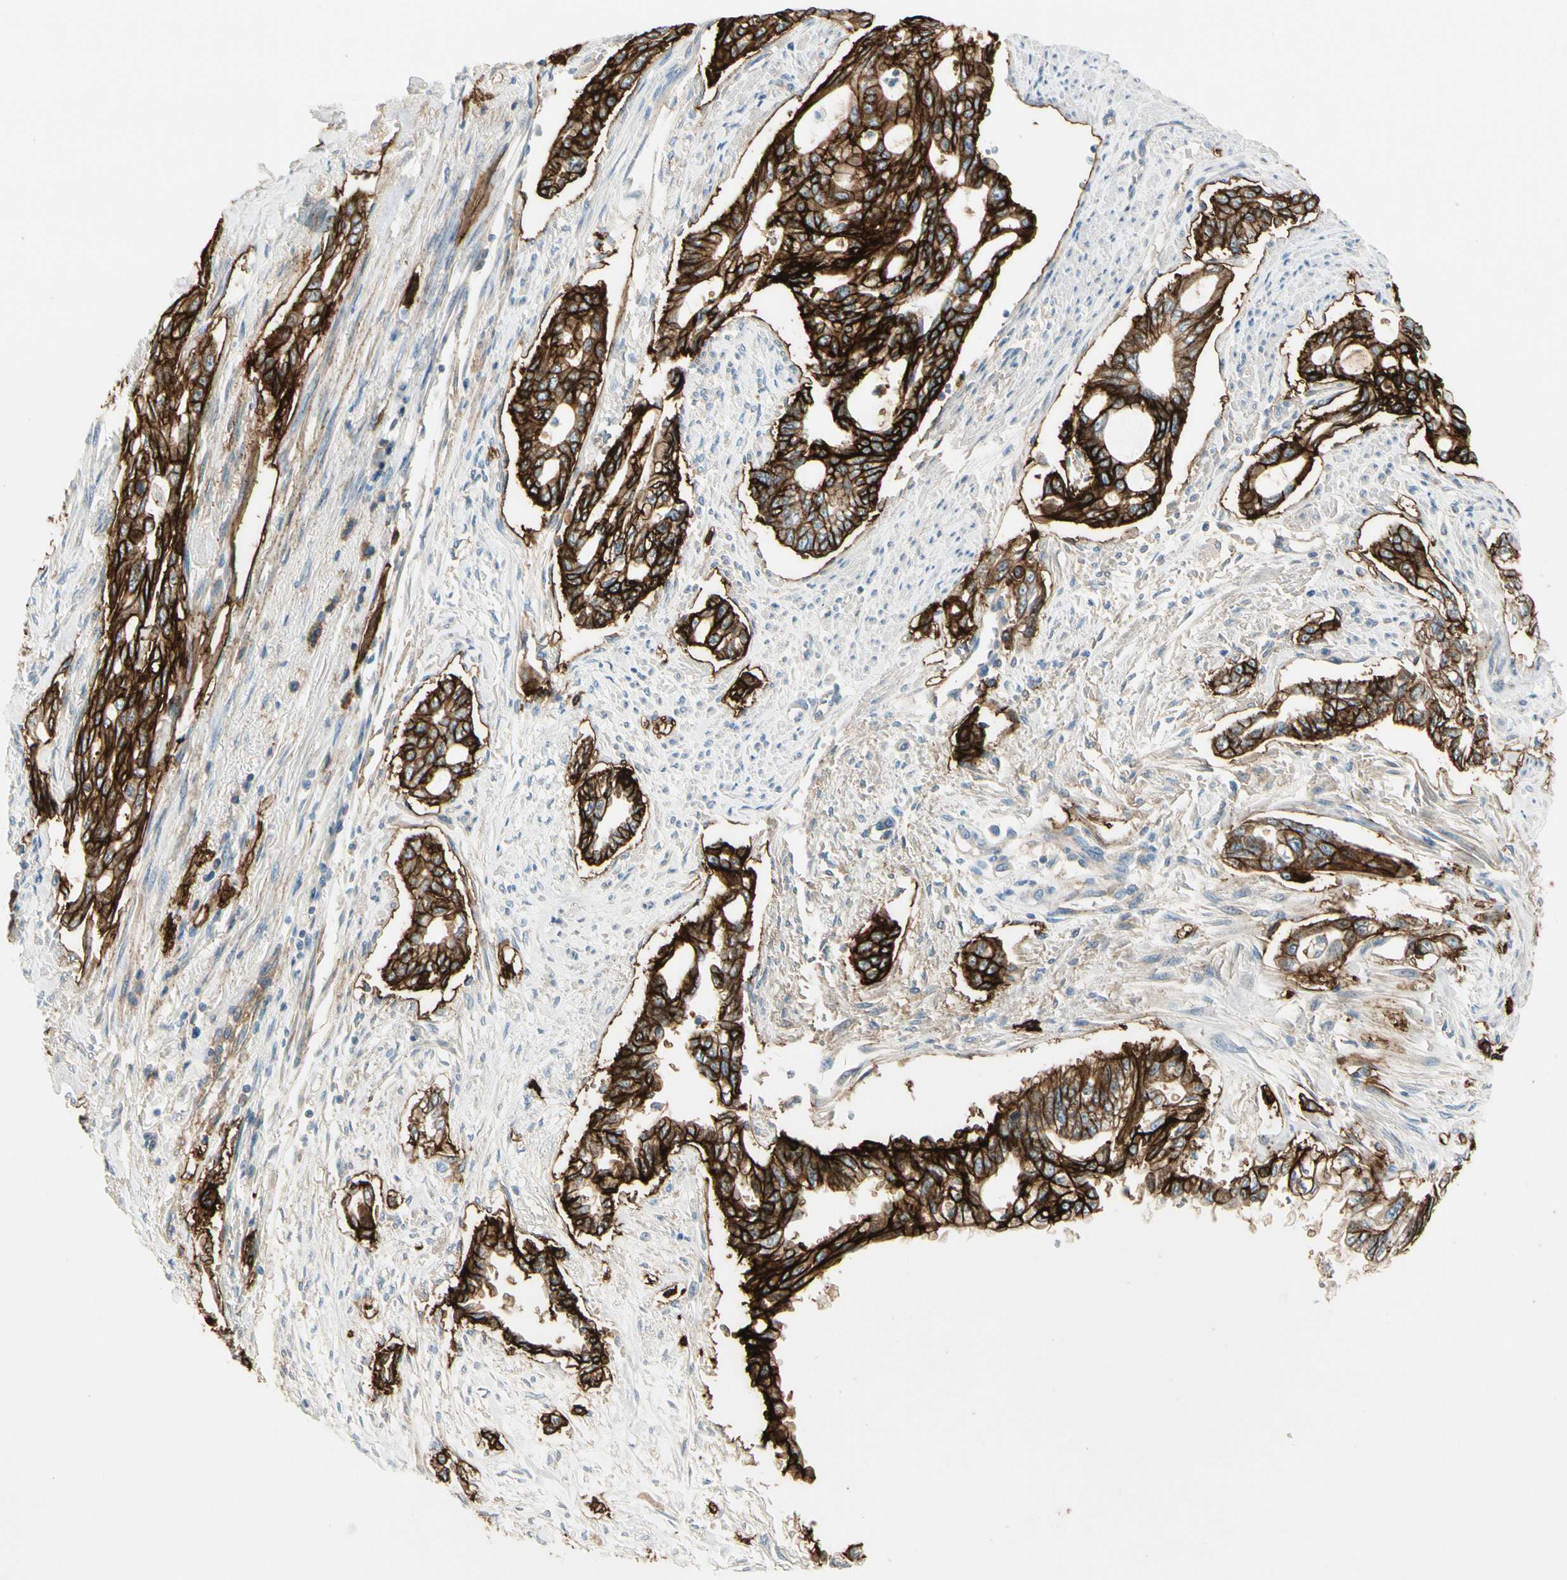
{"staining": {"intensity": "strong", "quantity": ">75%", "location": "cytoplasmic/membranous"}, "tissue": "pancreatic cancer", "cell_type": "Tumor cells", "image_type": "cancer", "snomed": [{"axis": "morphology", "description": "Normal tissue, NOS"}, {"axis": "topography", "description": "Pancreas"}], "caption": "A micrograph showing strong cytoplasmic/membranous positivity in approximately >75% of tumor cells in pancreatic cancer, as visualized by brown immunohistochemical staining.", "gene": "ITGA3", "patient": {"sex": "male", "age": 42}}